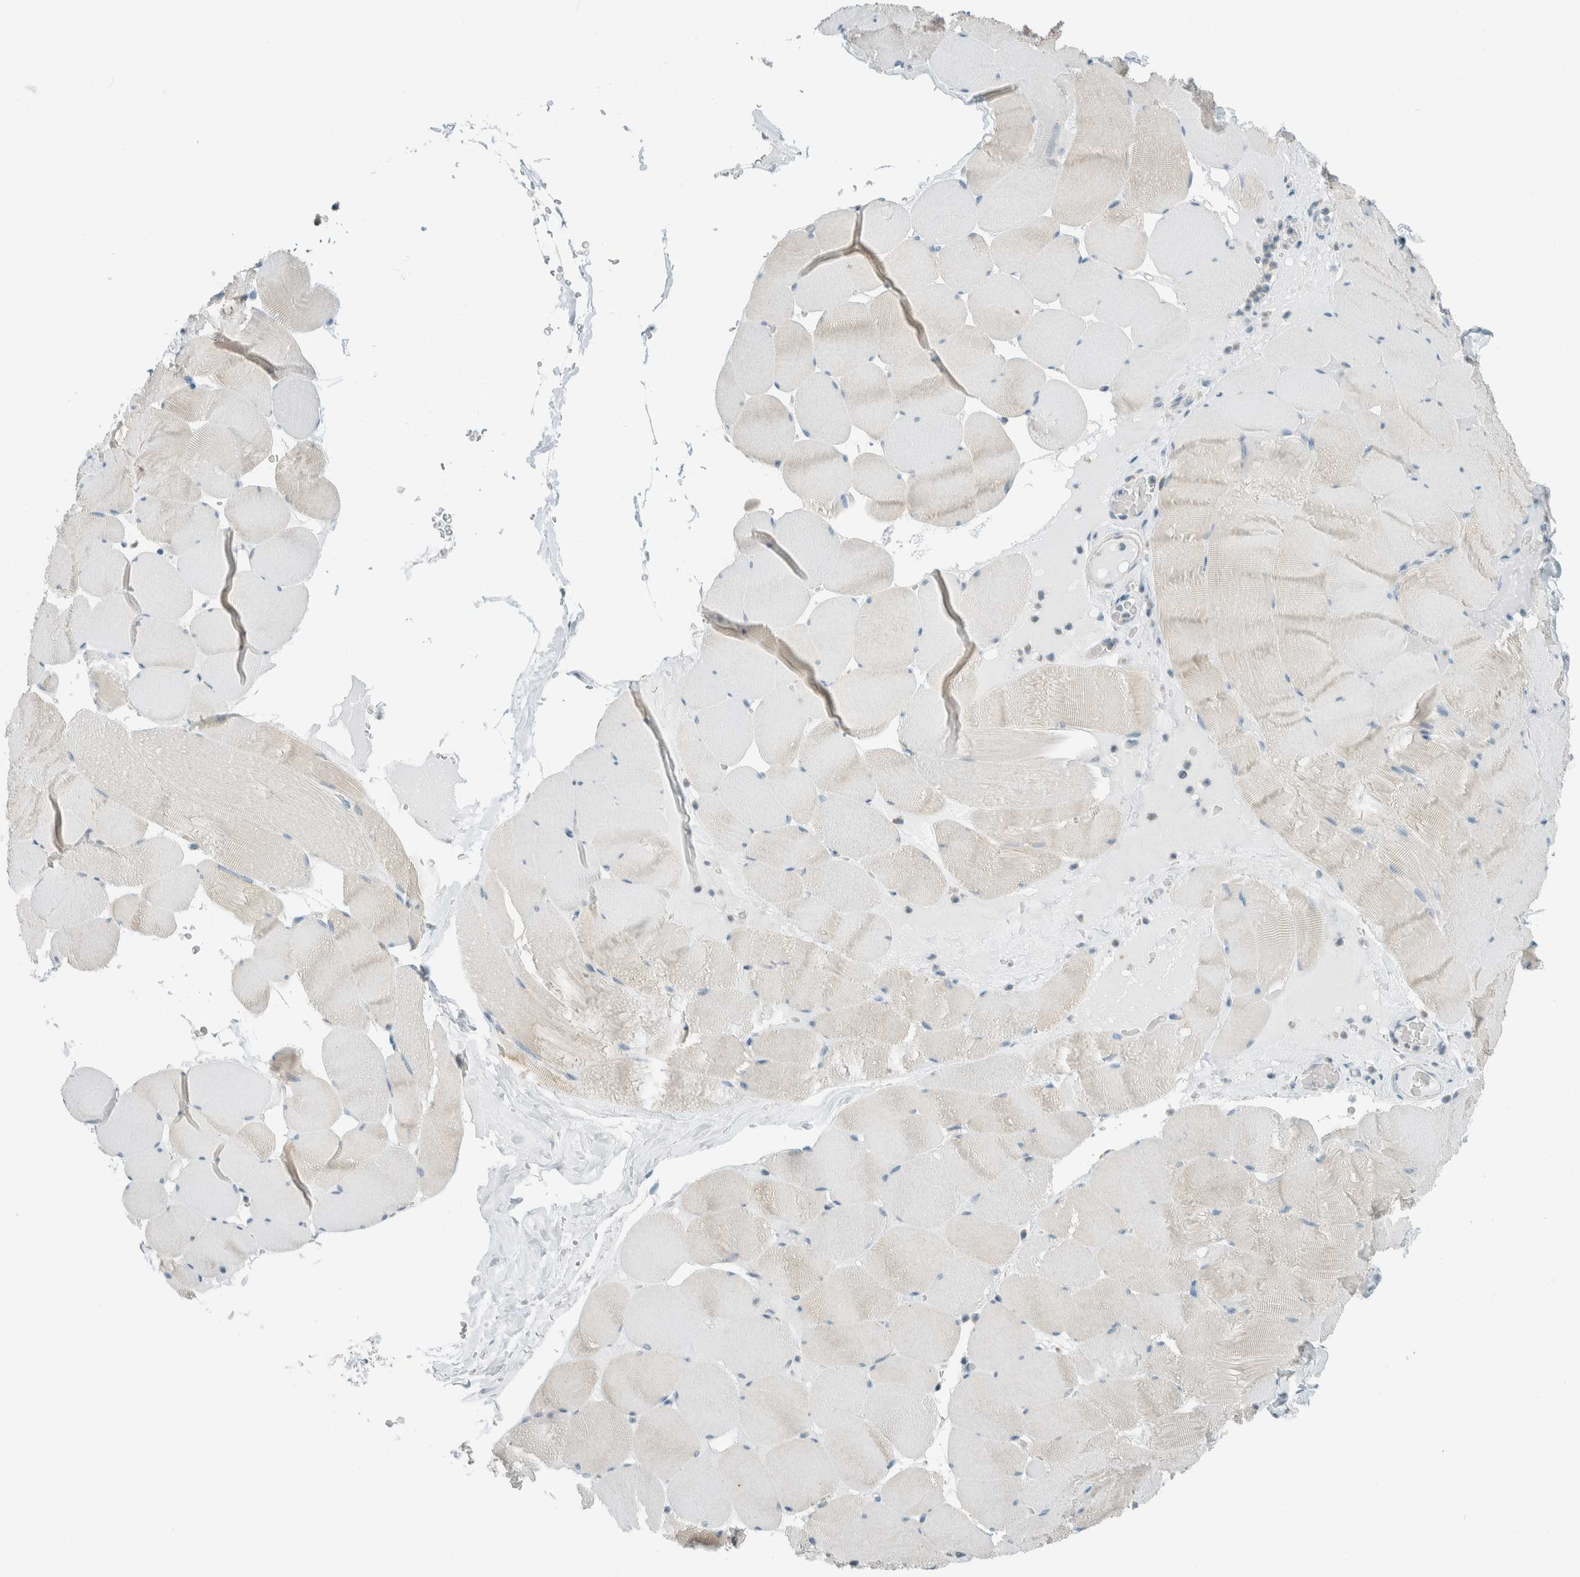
{"staining": {"intensity": "weak", "quantity": "<25%", "location": "cytoplasmic/membranous"}, "tissue": "skeletal muscle", "cell_type": "Myocytes", "image_type": "normal", "snomed": [{"axis": "morphology", "description": "Normal tissue, NOS"}, {"axis": "topography", "description": "Skeletal muscle"}], "caption": "A micrograph of skeletal muscle stained for a protein reveals no brown staining in myocytes. (Immunohistochemistry (ihc), brightfield microscopy, high magnification).", "gene": "AARSD1", "patient": {"sex": "male", "age": 62}}